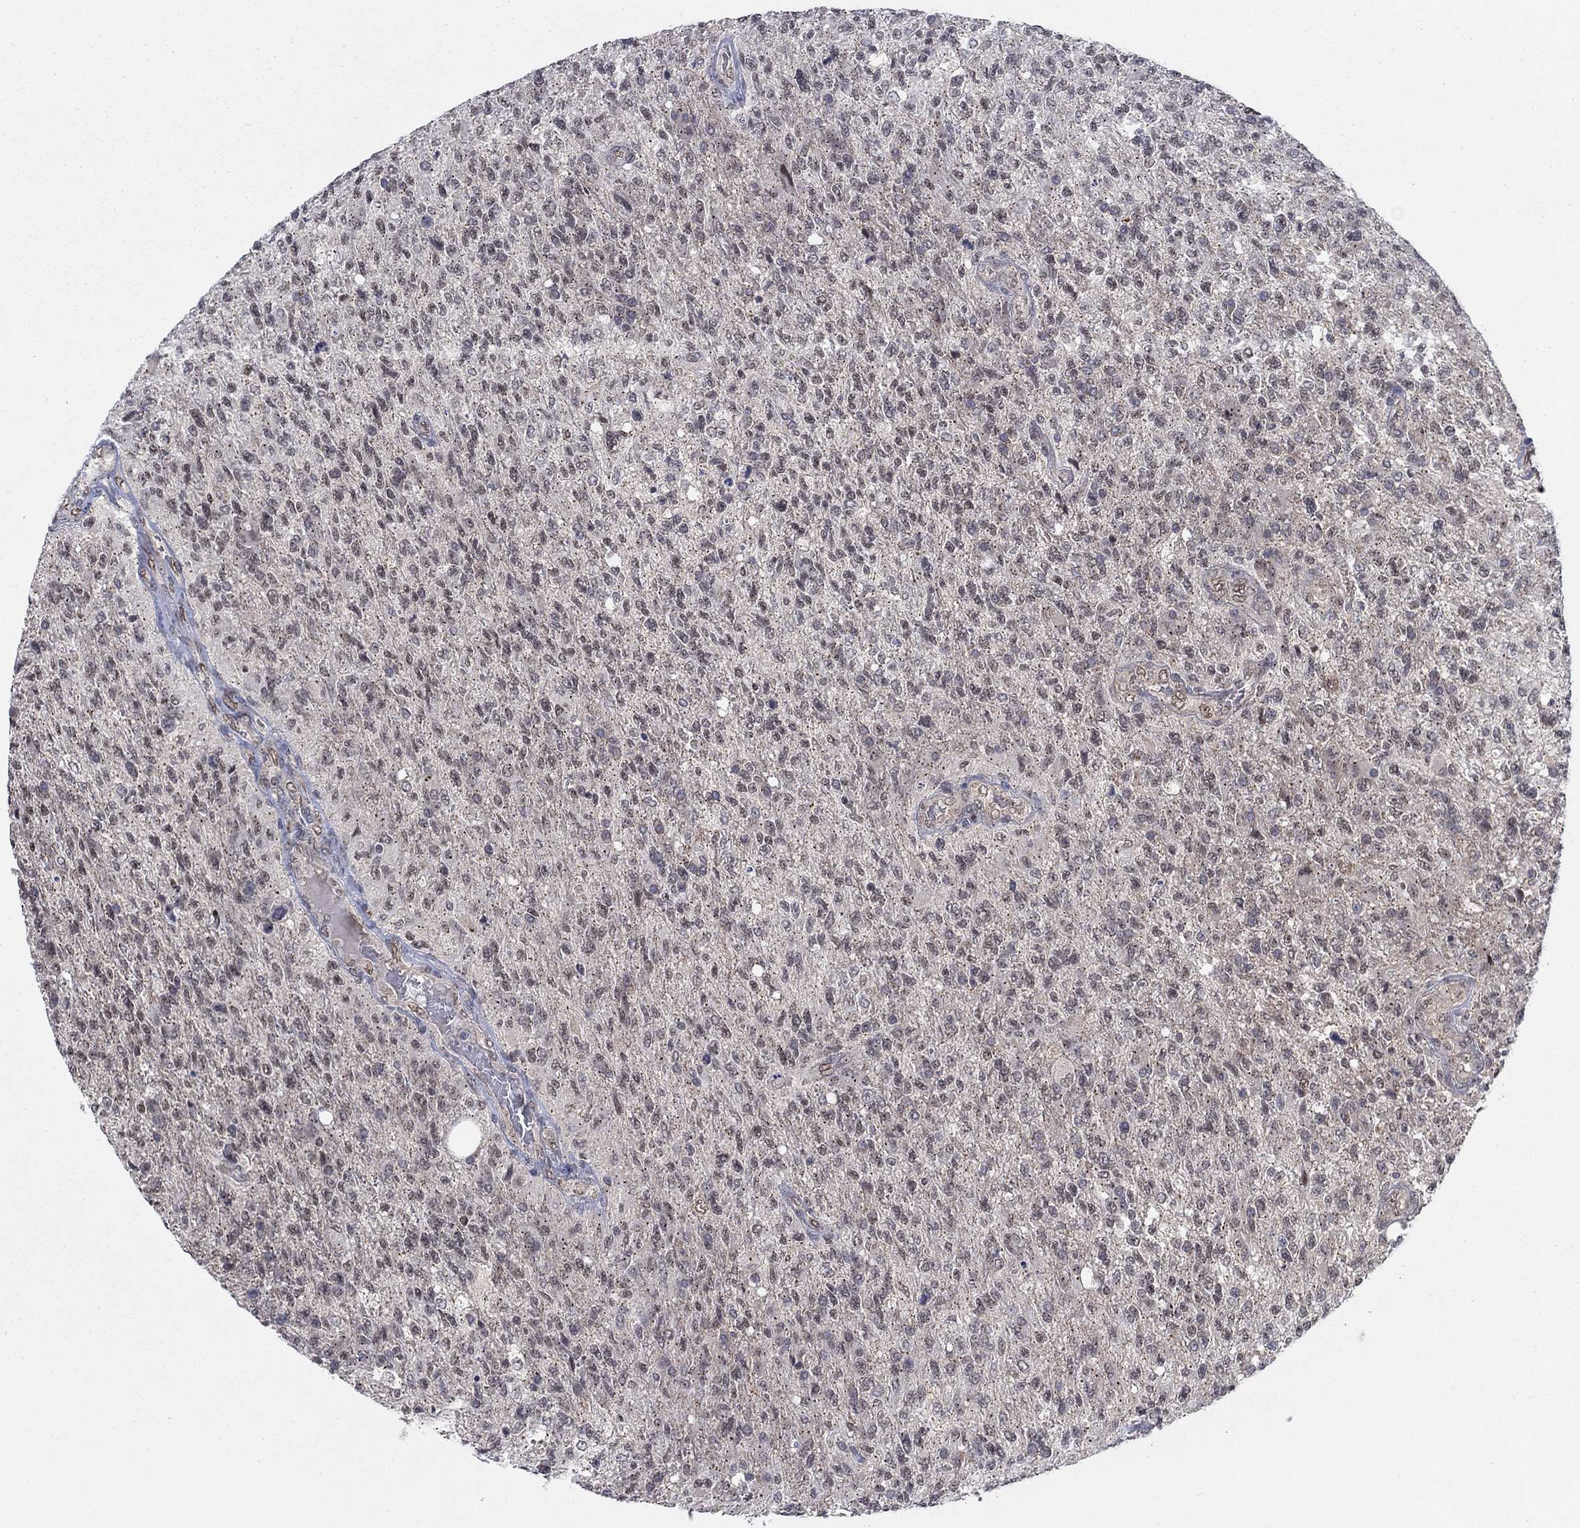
{"staining": {"intensity": "moderate", "quantity": "<25%", "location": "cytoplasmic/membranous"}, "tissue": "glioma", "cell_type": "Tumor cells", "image_type": "cancer", "snomed": [{"axis": "morphology", "description": "Glioma, malignant, High grade"}, {"axis": "topography", "description": "Brain"}], "caption": "Glioma stained with a protein marker exhibits moderate staining in tumor cells.", "gene": "SH3RF1", "patient": {"sex": "male", "age": 56}}